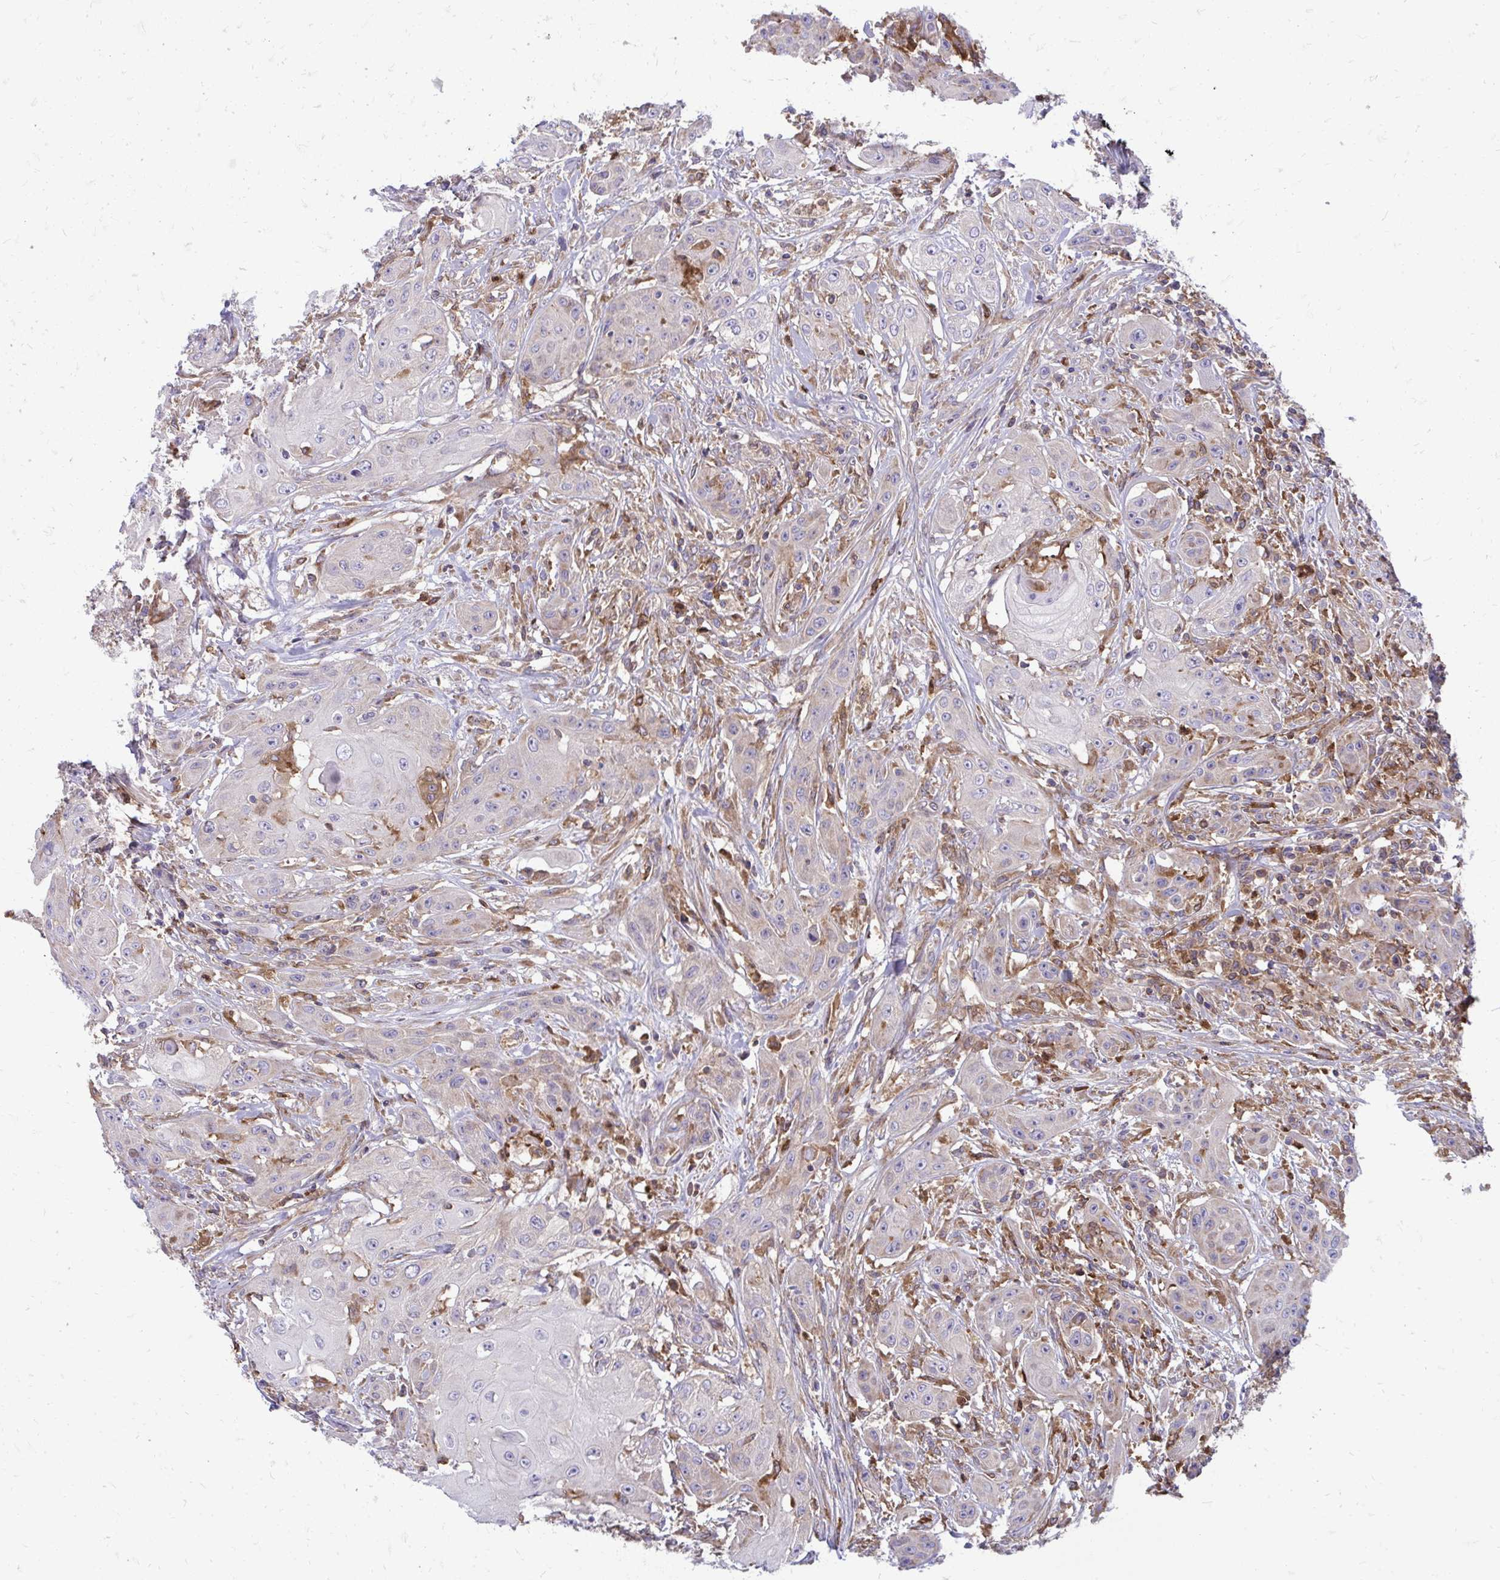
{"staining": {"intensity": "weak", "quantity": "<25%", "location": "cytoplasmic/membranous"}, "tissue": "head and neck cancer", "cell_type": "Tumor cells", "image_type": "cancer", "snomed": [{"axis": "morphology", "description": "Squamous cell carcinoma, NOS"}, {"axis": "topography", "description": "Oral tissue"}, {"axis": "topography", "description": "Head-Neck"}, {"axis": "topography", "description": "Neck, NOS"}], "caption": "Tumor cells show no significant protein staining in squamous cell carcinoma (head and neck). (Brightfield microscopy of DAB immunohistochemistry (IHC) at high magnification).", "gene": "ASAP1", "patient": {"sex": "female", "age": 55}}